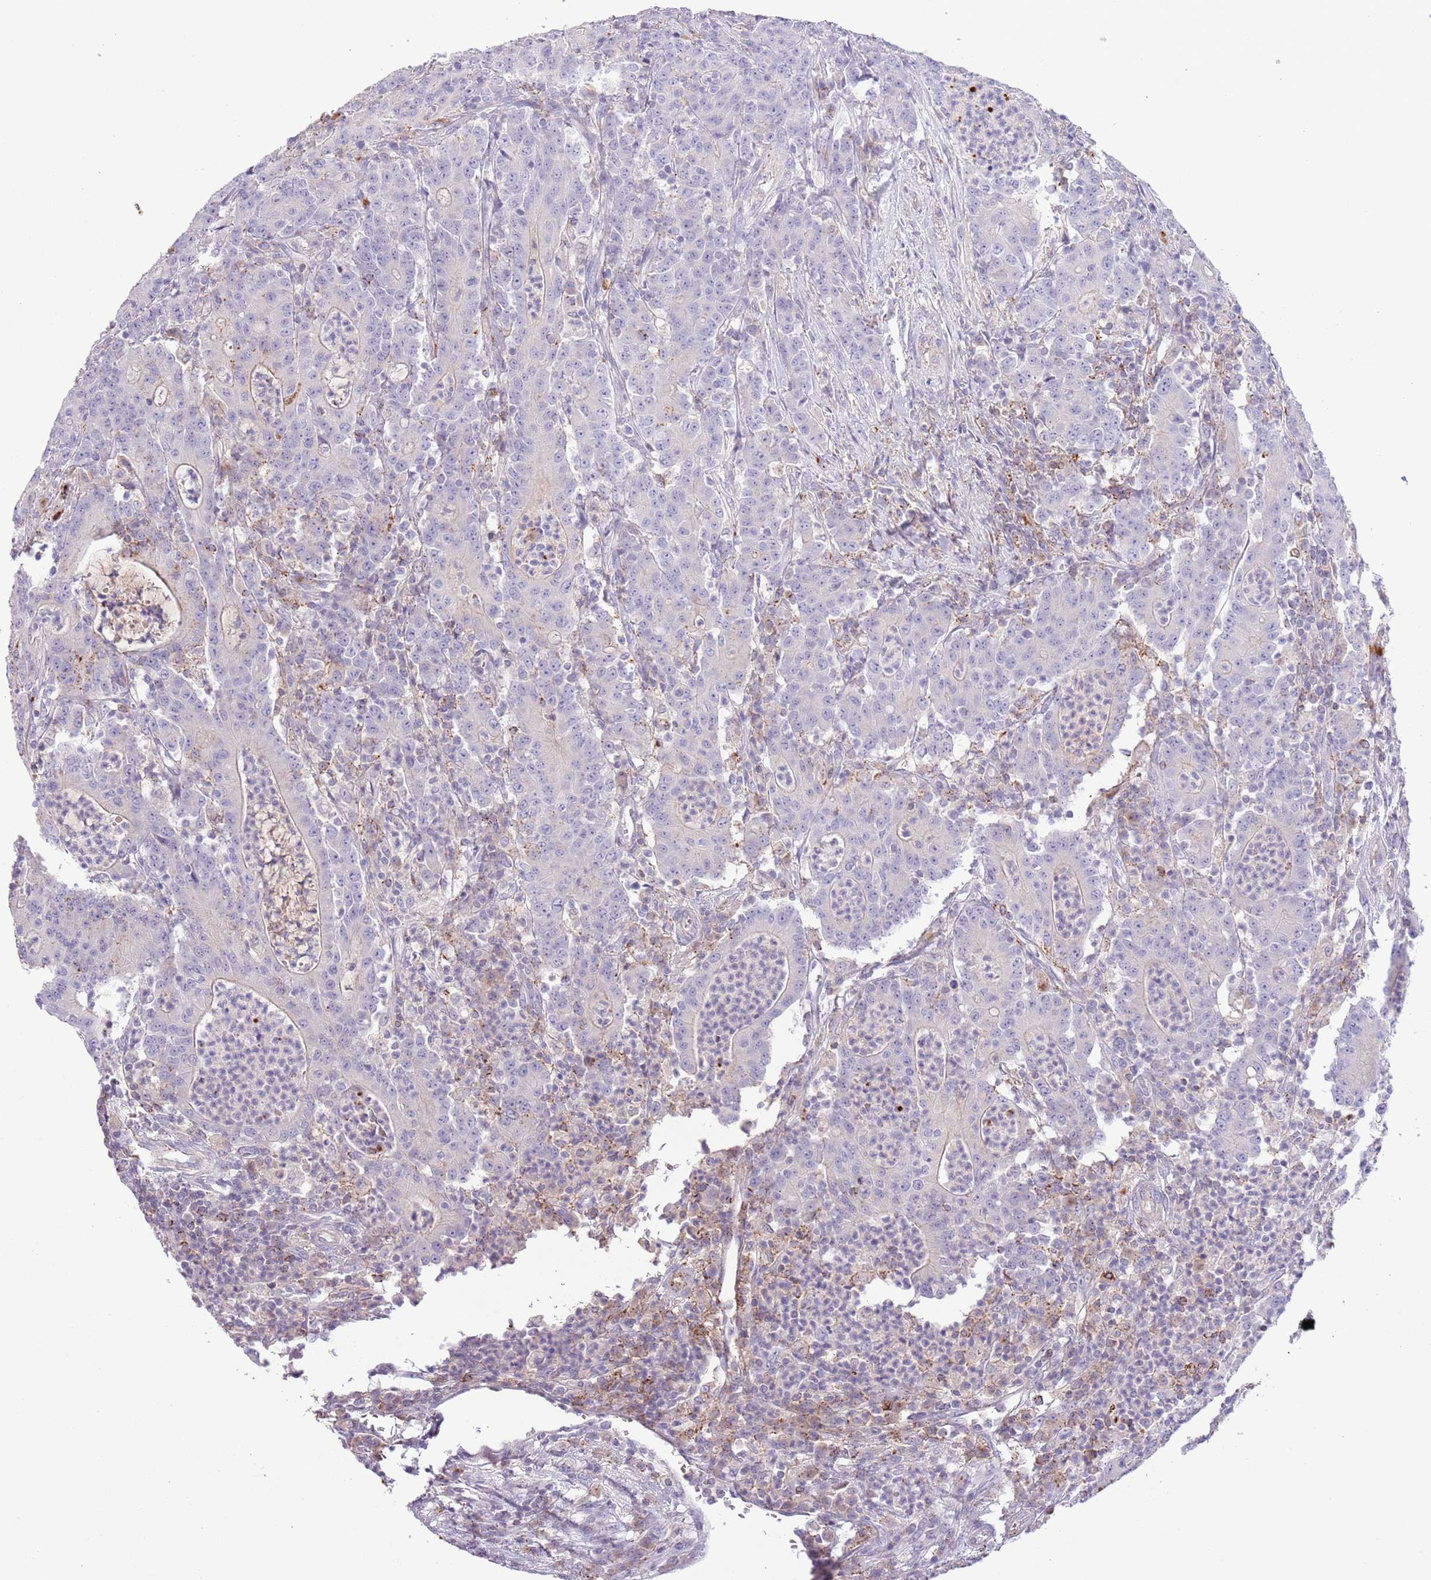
{"staining": {"intensity": "strong", "quantity": "<25%", "location": "cytoplasmic/membranous"}, "tissue": "colorectal cancer", "cell_type": "Tumor cells", "image_type": "cancer", "snomed": [{"axis": "morphology", "description": "Adenocarcinoma, NOS"}, {"axis": "topography", "description": "Colon"}], "caption": "Tumor cells demonstrate medium levels of strong cytoplasmic/membranous expression in approximately <25% of cells in colorectal cancer.", "gene": "ABHD17A", "patient": {"sex": "male", "age": 83}}